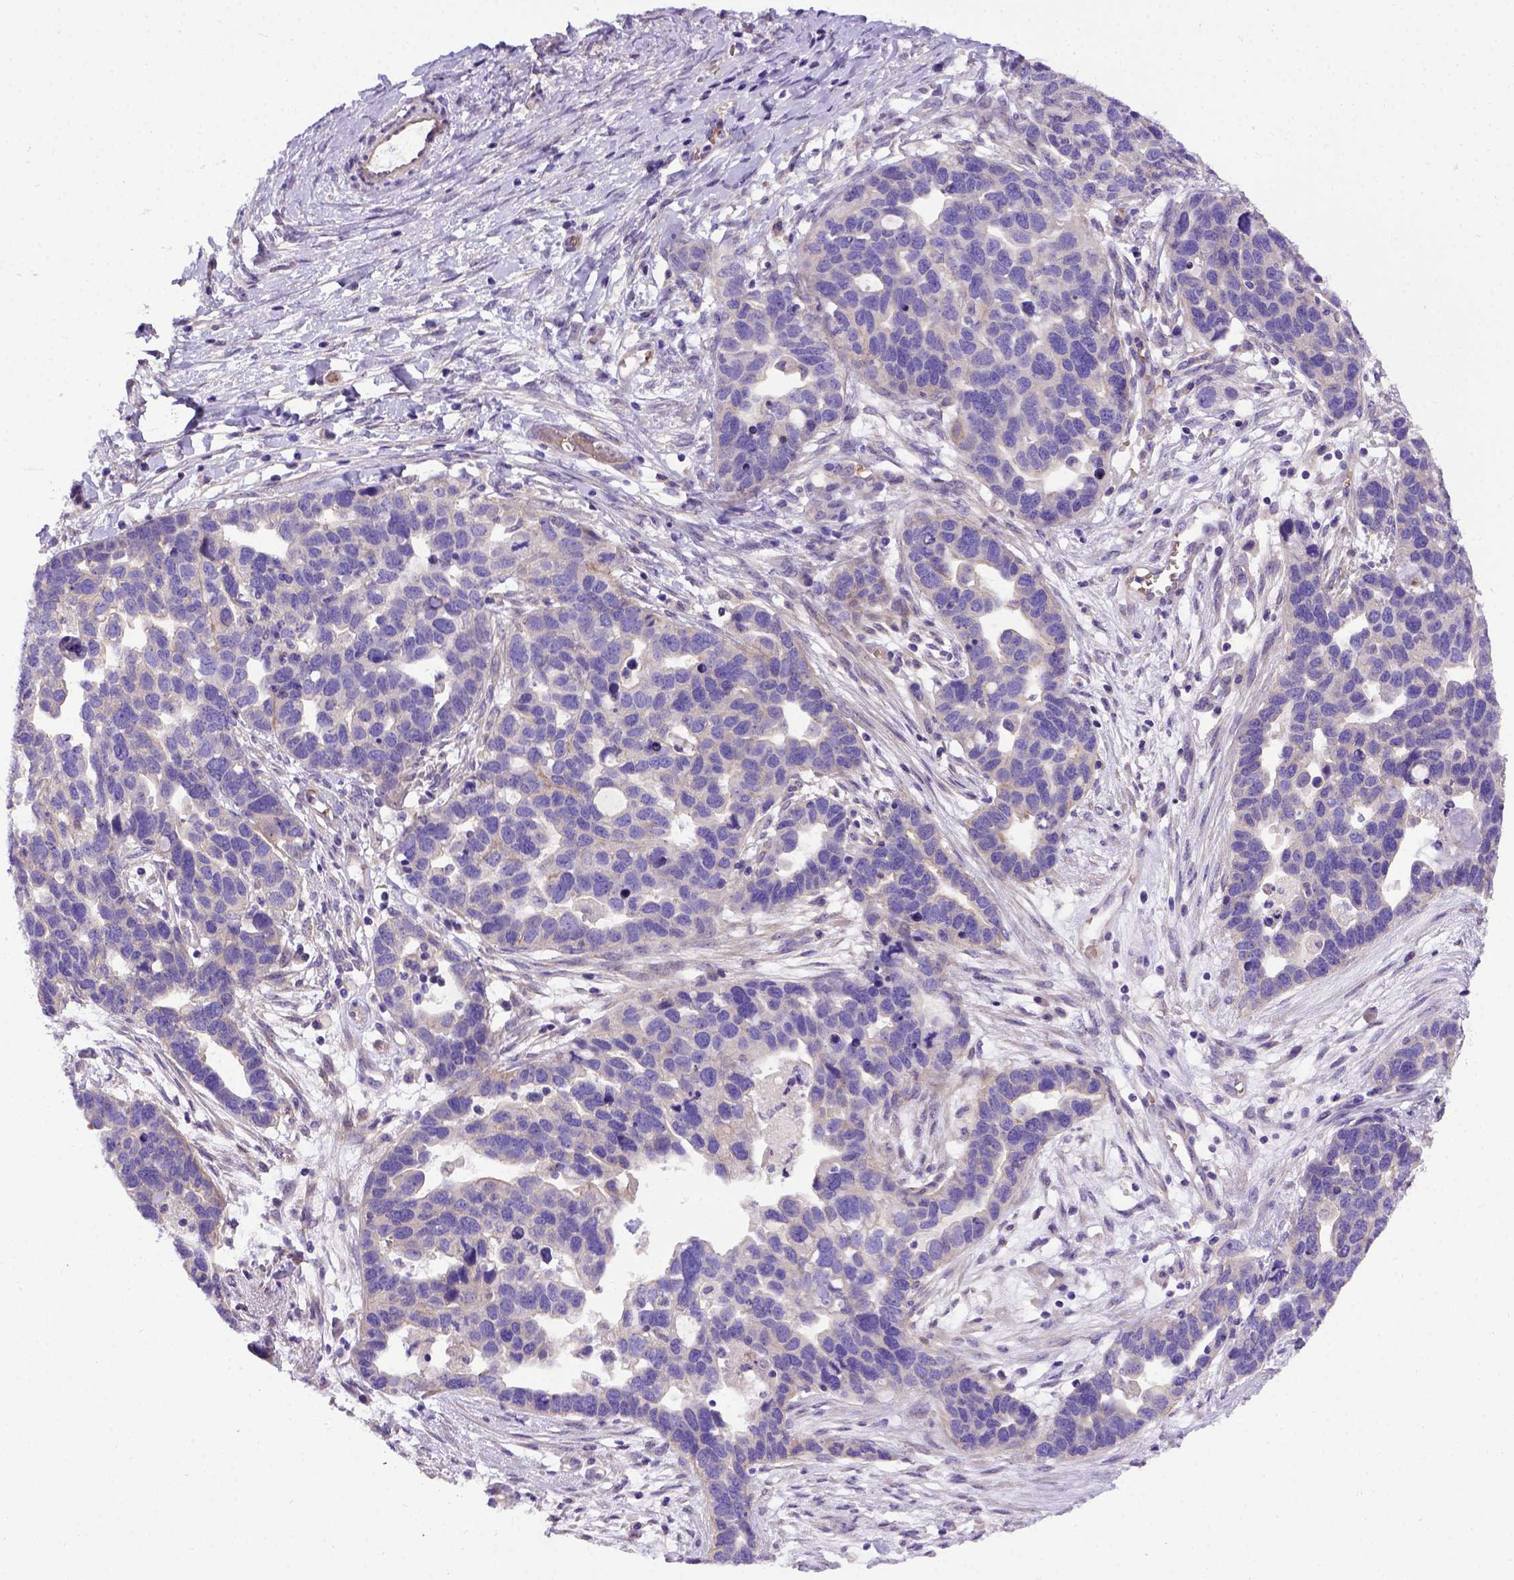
{"staining": {"intensity": "negative", "quantity": "none", "location": "none"}, "tissue": "ovarian cancer", "cell_type": "Tumor cells", "image_type": "cancer", "snomed": [{"axis": "morphology", "description": "Cystadenocarcinoma, serous, NOS"}, {"axis": "topography", "description": "Ovary"}], "caption": "Immunohistochemistry (IHC) micrograph of ovarian serous cystadenocarcinoma stained for a protein (brown), which demonstrates no expression in tumor cells.", "gene": "ADAM12", "patient": {"sex": "female", "age": 54}}